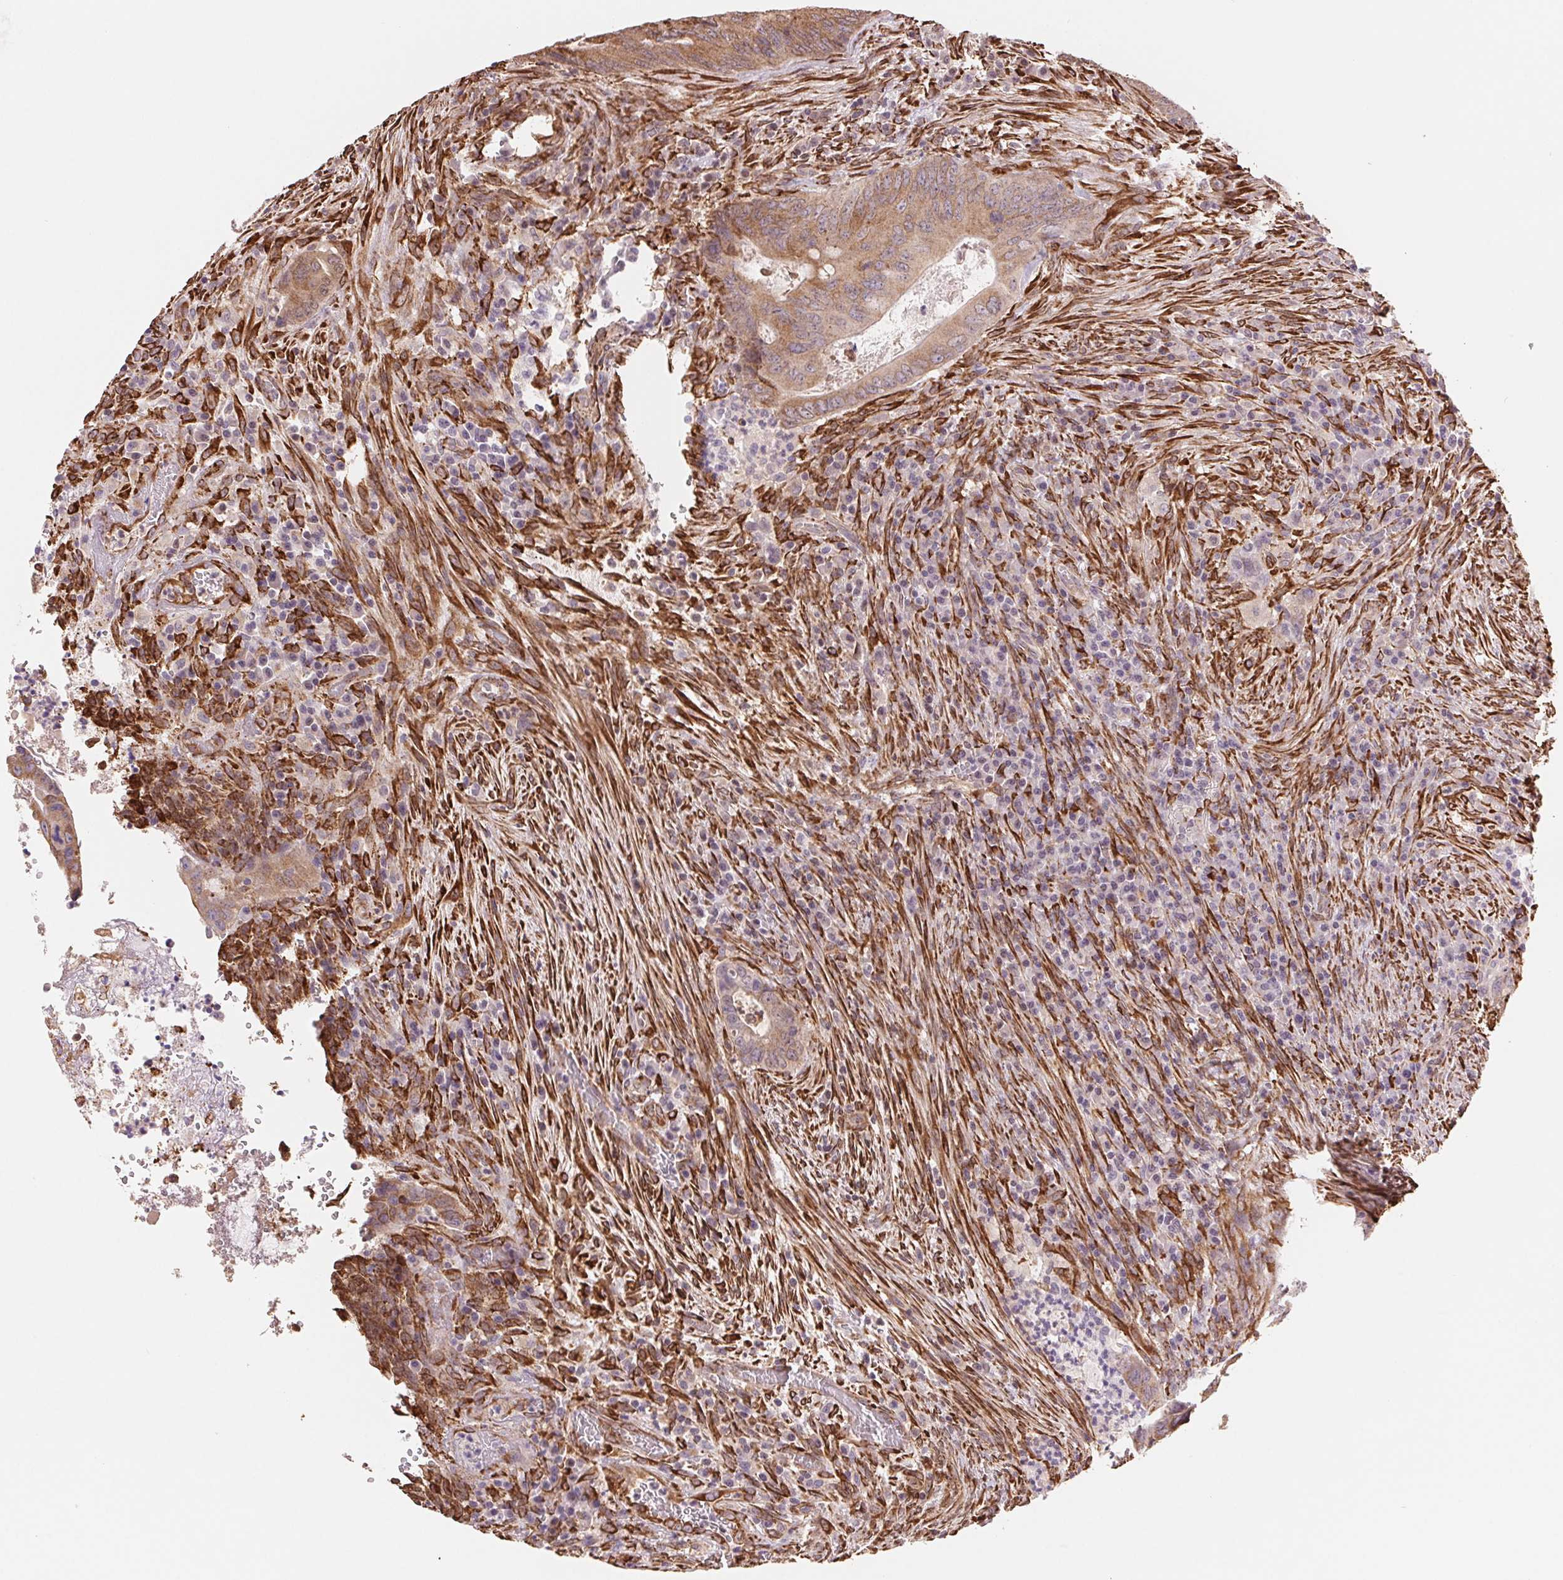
{"staining": {"intensity": "moderate", "quantity": ">75%", "location": "cytoplasmic/membranous"}, "tissue": "colorectal cancer", "cell_type": "Tumor cells", "image_type": "cancer", "snomed": [{"axis": "morphology", "description": "Adenocarcinoma, NOS"}, {"axis": "topography", "description": "Colon"}], "caption": "Colorectal cancer stained with a protein marker reveals moderate staining in tumor cells.", "gene": "FKBP10", "patient": {"sex": "female", "age": 74}}